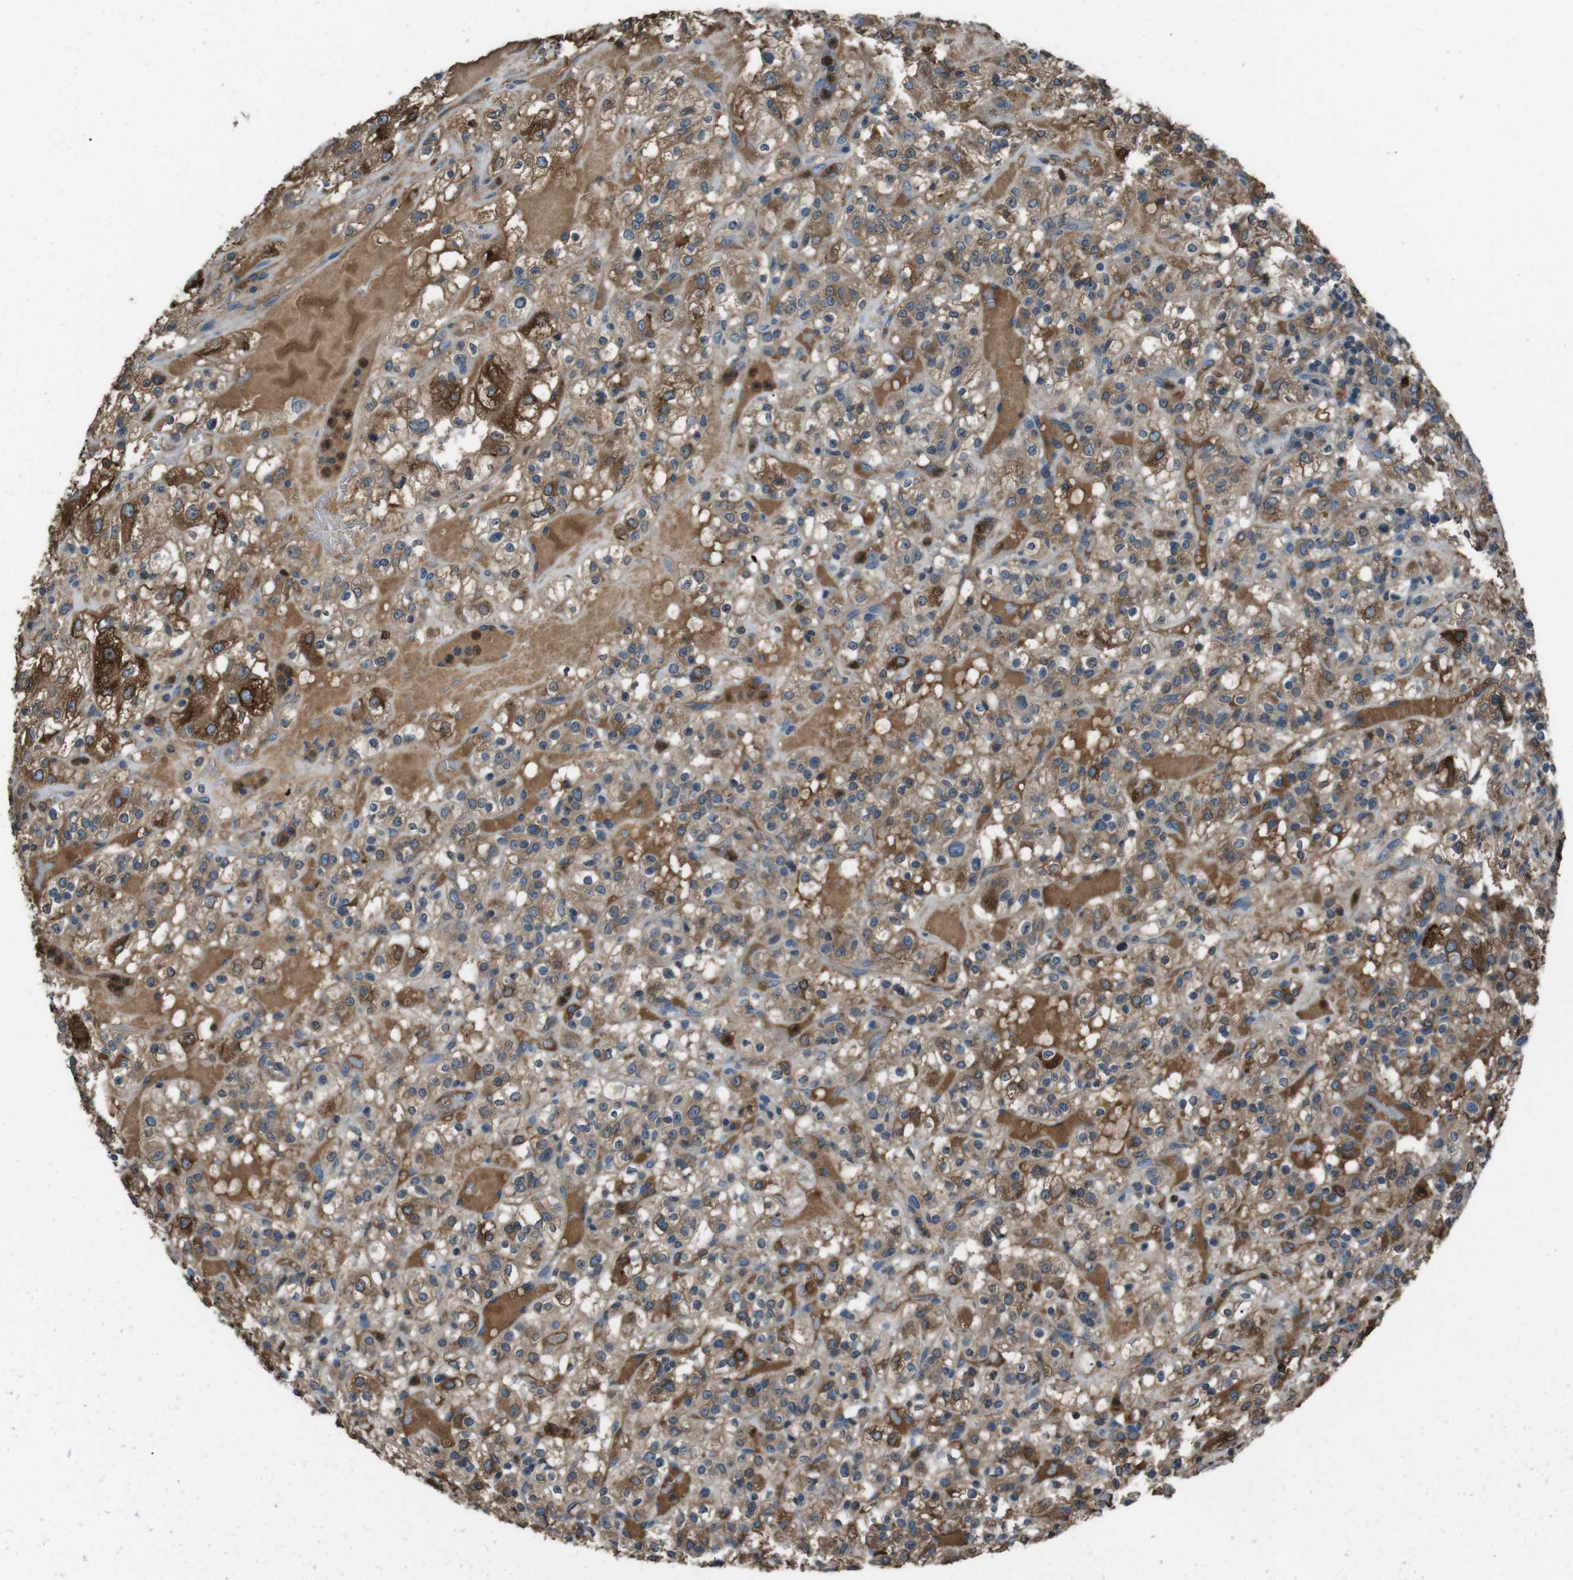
{"staining": {"intensity": "moderate", "quantity": ">75%", "location": "cytoplasmic/membranous"}, "tissue": "renal cancer", "cell_type": "Tumor cells", "image_type": "cancer", "snomed": [{"axis": "morphology", "description": "Normal tissue, NOS"}, {"axis": "morphology", "description": "Adenocarcinoma, NOS"}, {"axis": "topography", "description": "Kidney"}], "caption": "A histopathology image showing moderate cytoplasmic/membranous positivity in about >75% of tumor cells in renal adenocarcinoma, as visualized by brown immunohistochemical staining.", "gene": "UGT1A6", "patient": {"sex": "female", "age": 72}}